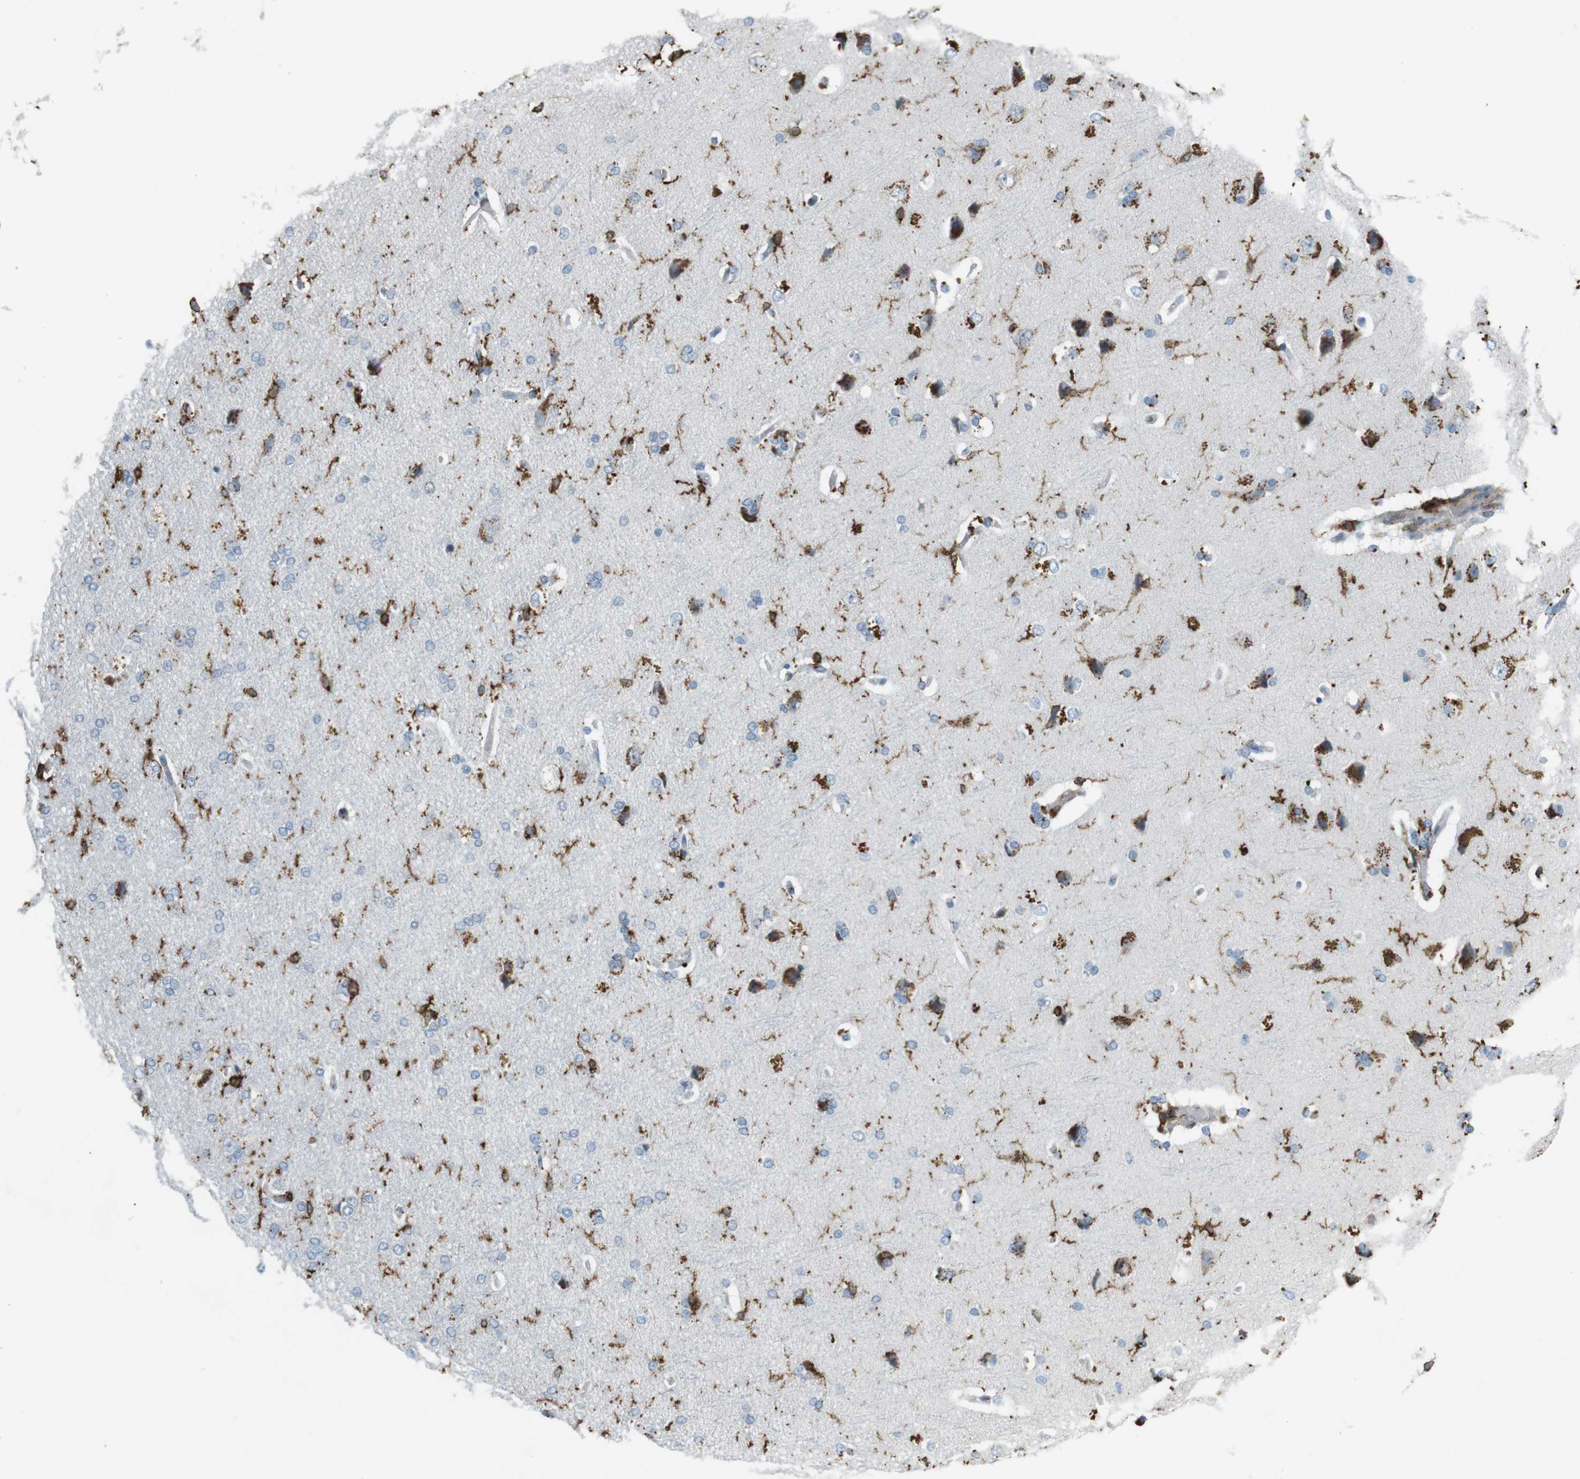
{"staining": {"intensity": "negative", "quantity": "none", "location": "none"}, "tissue": "cerebral cortex", "cell_type": "Endothelial cells", "image_type": "normal", "snomed": [{"axis": "morphology", "description": "Normal tissue, NOS"}, {"axis": "topography", "description": "Cerebral cortex"}], "caption": "An immunohistochemistry micrograph of normal cerebral cortex is shown. There is no staining in endothelial cells of cerebral cortex. (IHC, brightfield microscopy, high magnification).", "gene": "HLA", "patient": {"sex": "male", "age": 62}}